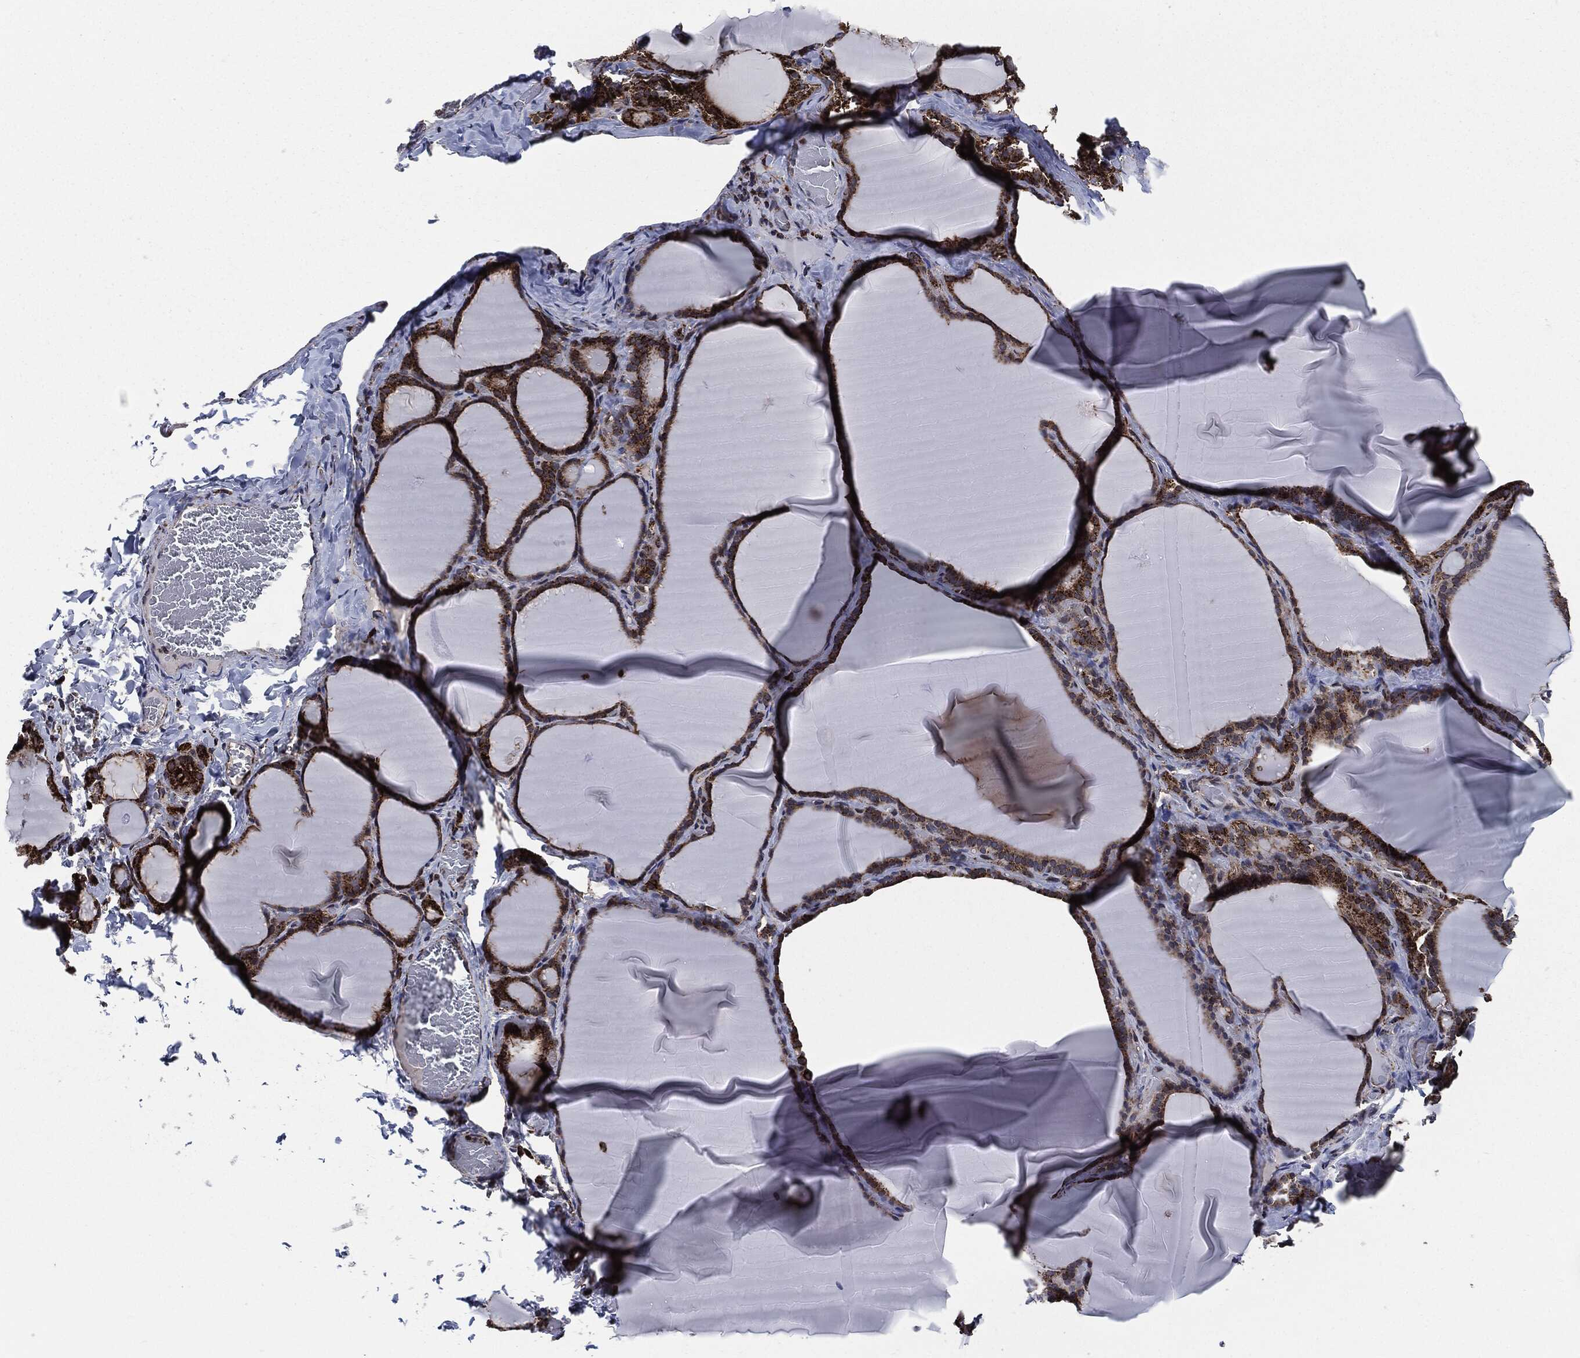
{"staining": {"intensity": "strong", "quantity": ">75%", "location": "cytoplasmic/membranous"}, "tissue": "thyroid gland", "cell_type": "Glandular cells", "image_type": "normal", "snomed": [{"axis": "morphology", "description": "Normal tissue, NOS"}, {"axis": "morphology", "description": "Hyperplasia, NOS"}, {"axis": "topography", "description": "Thyroid gland"}], "caption": "Glandular cells display strong cytoplasmic/membranous positivity in about >75% of cells in normal thyroid gland.", "gene": "FH", "patient": {"sex": "female", "age": 27}}